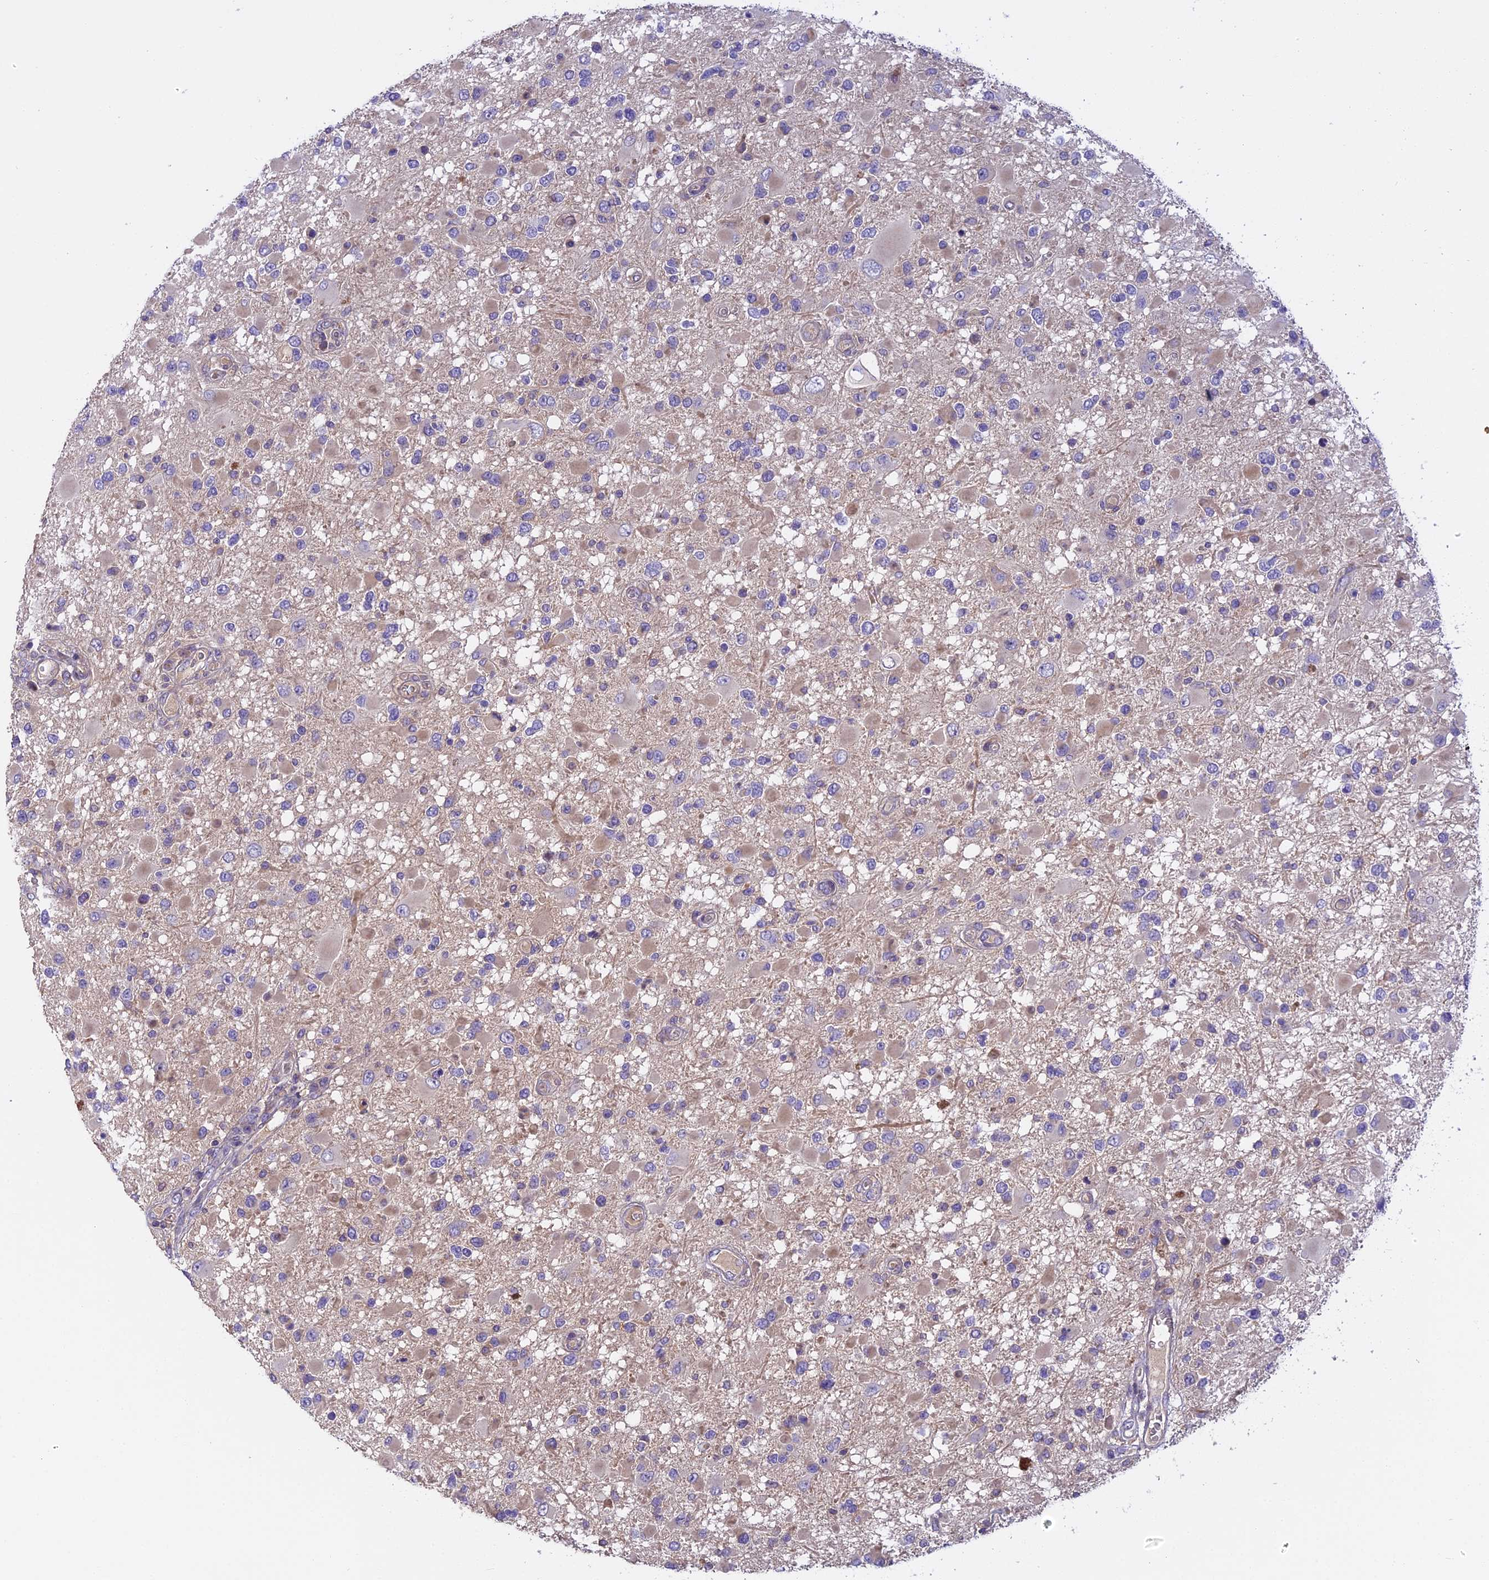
{"staining": {"intensity": "weak", "quantity": "<25%", "location": "cytoplasmic/membranous"}, "tissue": "glioma", "cell_type": "Tumor cells", "image_type": "cancer", "snomed": [{"axis": "morphology", "description": "Glioma, malignant, High grade"}, {"axis": "topography", "description": "Brain"}], "caption": "There is no significant staining in tumor cells of glioma.", "gene": "FAM98C", "patient": {"sex": "male", "age": 53}}